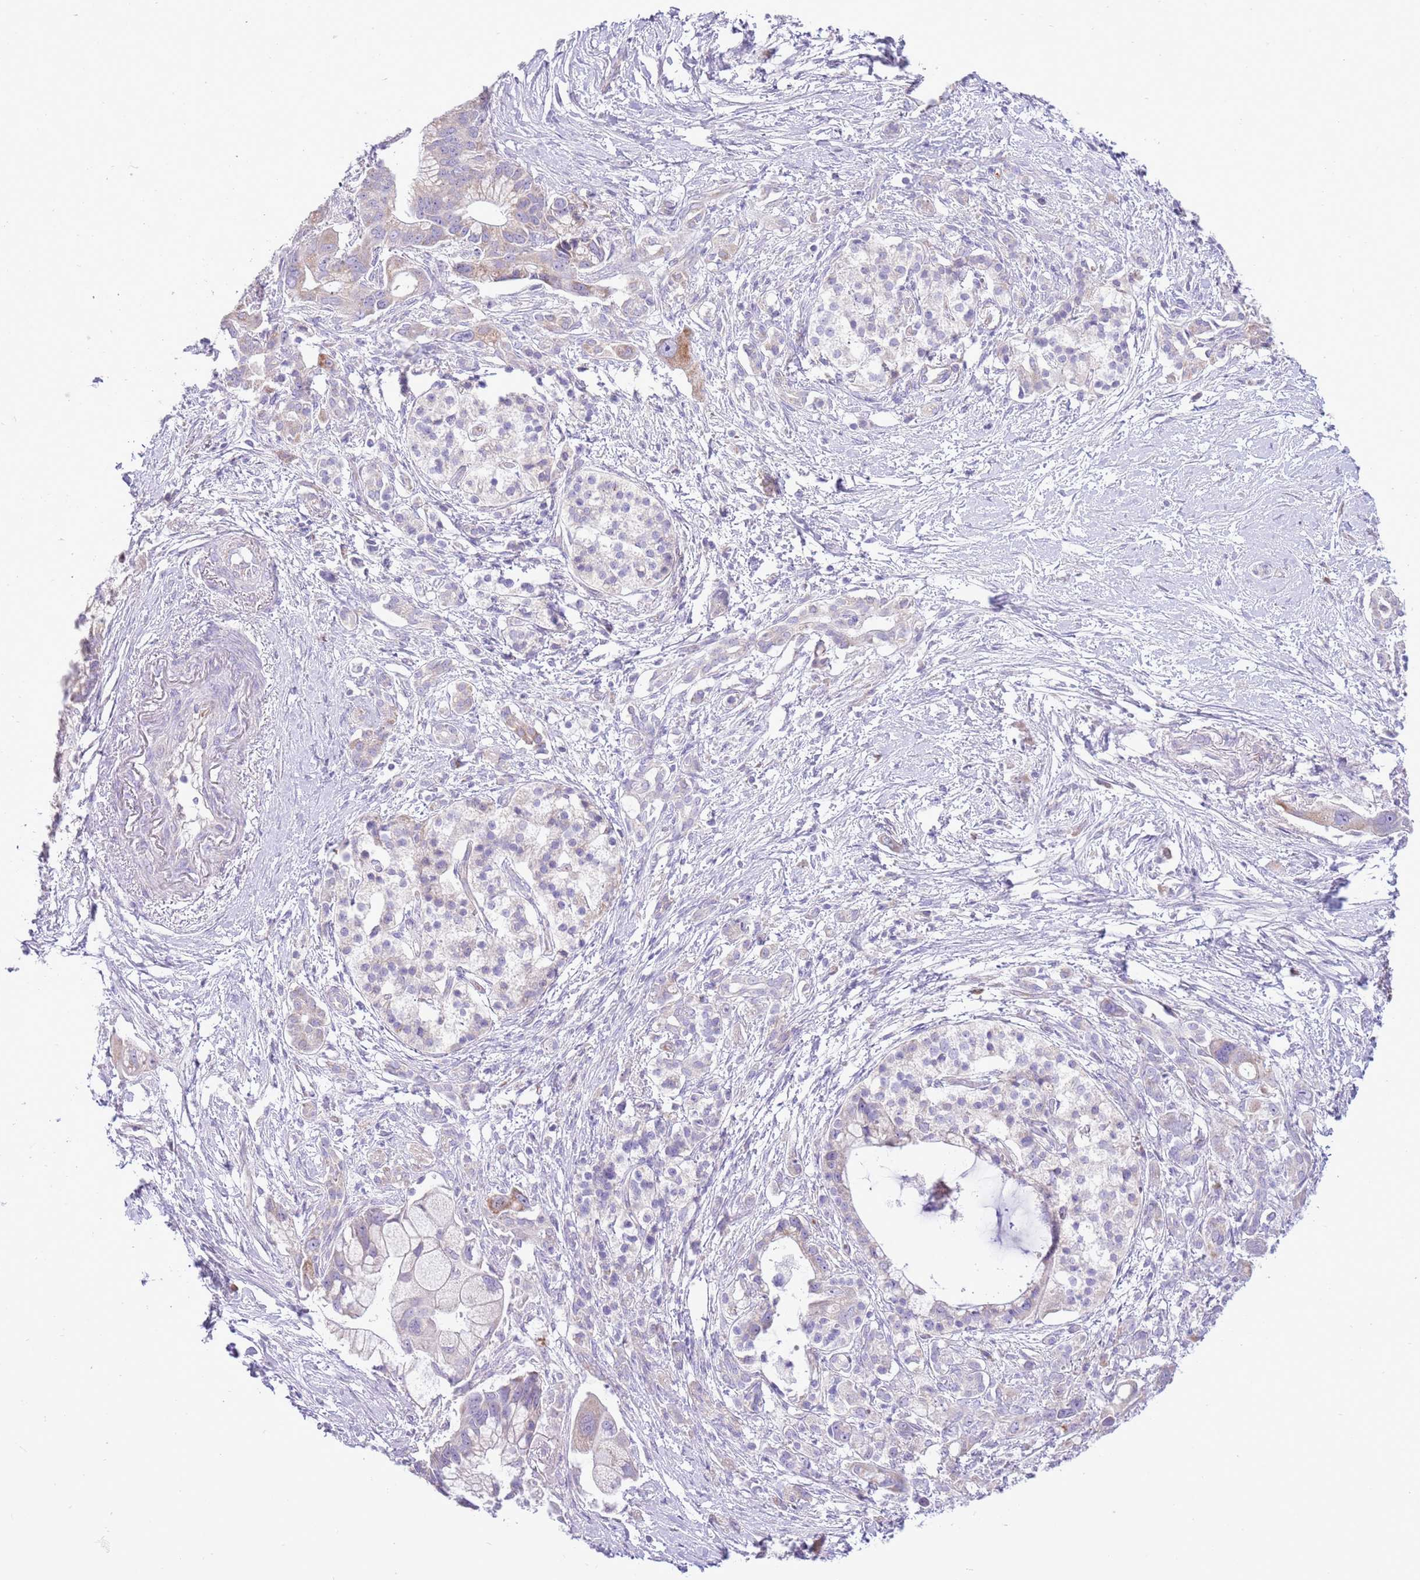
{"staining": {"intensity": "weak", "quantity": "25%-75%", "location": "cytoplasmic/membranous"}, "tissue": "pancreatic cancer", "cell_type": "Tumor cells", "image_type": "cancer", "snomed": [{"axis": "morphology", "description": "Adenocarcinoma, NOS"}, {"axis": "topography", "description": "Pancreas"}], "caption": "Tumor cells demonstrate low levels of weak cytoplasmic/membranous positivity in approximately 25%-75% of cells in adenocarcinoma (pancreatic).", "gene": "OAZ2", "patient": {"sex": "male", "age": 68}}